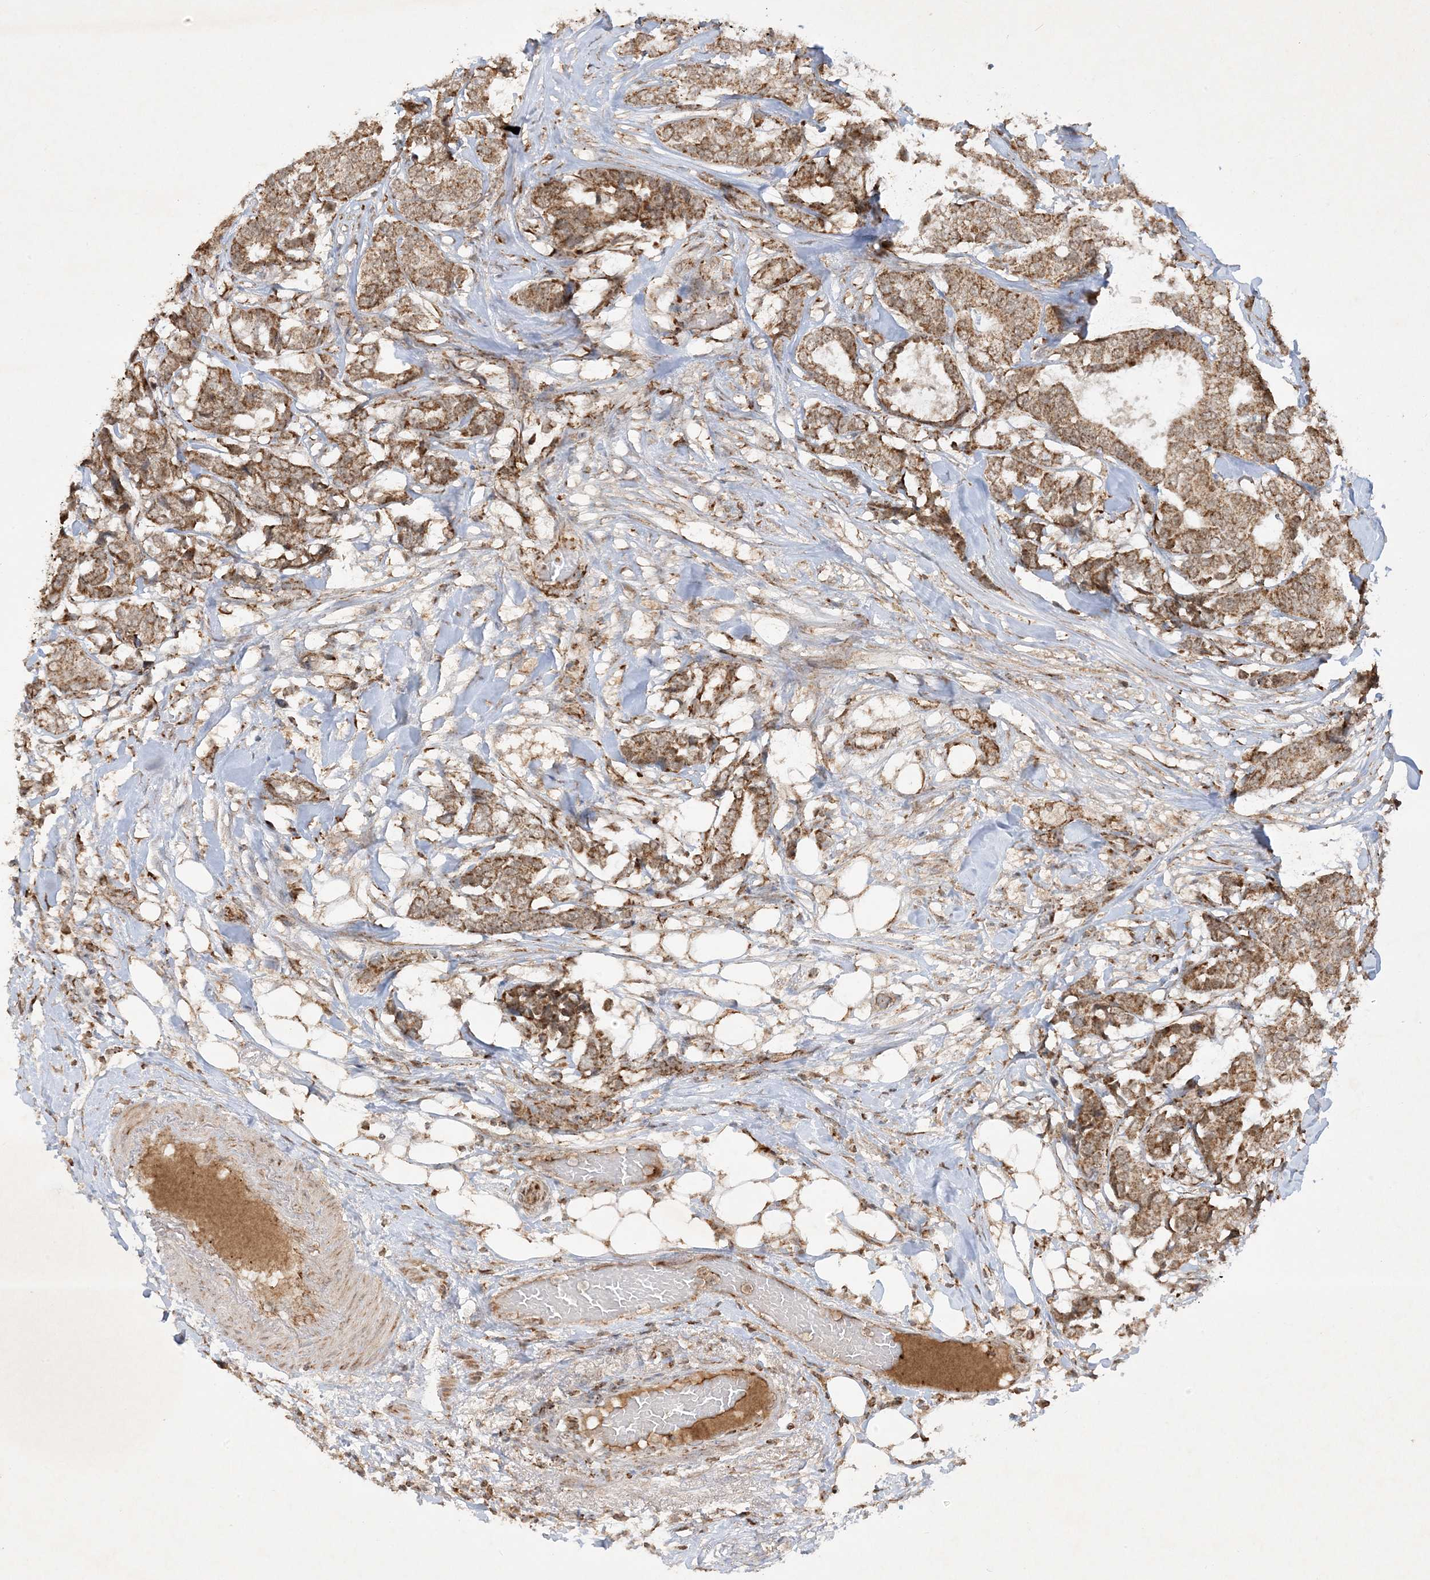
{"staining": {"intensity": "moderate", "quantity": ">75%", "location": "cytoplasmic/membranous"}, "tissue": "breast cancer", "cell_type": "Tumor cells", "image_type": "cancer", "snomed": [{"axis": "morphology", "description": "Duct carcinoma"}, {"axis": "topography", "description": "Breast"}], "caption": "Immunohistochemical staining of human breast cancer shows medium levels of moderate cytoplasmic/membranous protein expression in approximately >75% of tumor cells. (Stains: DAB in brown, nuclei in blue, Microscopy: brightfield microscopy at high magnification).", "gene": "NDUFAF3", "patient": {"sex": "female", "age": 87}}